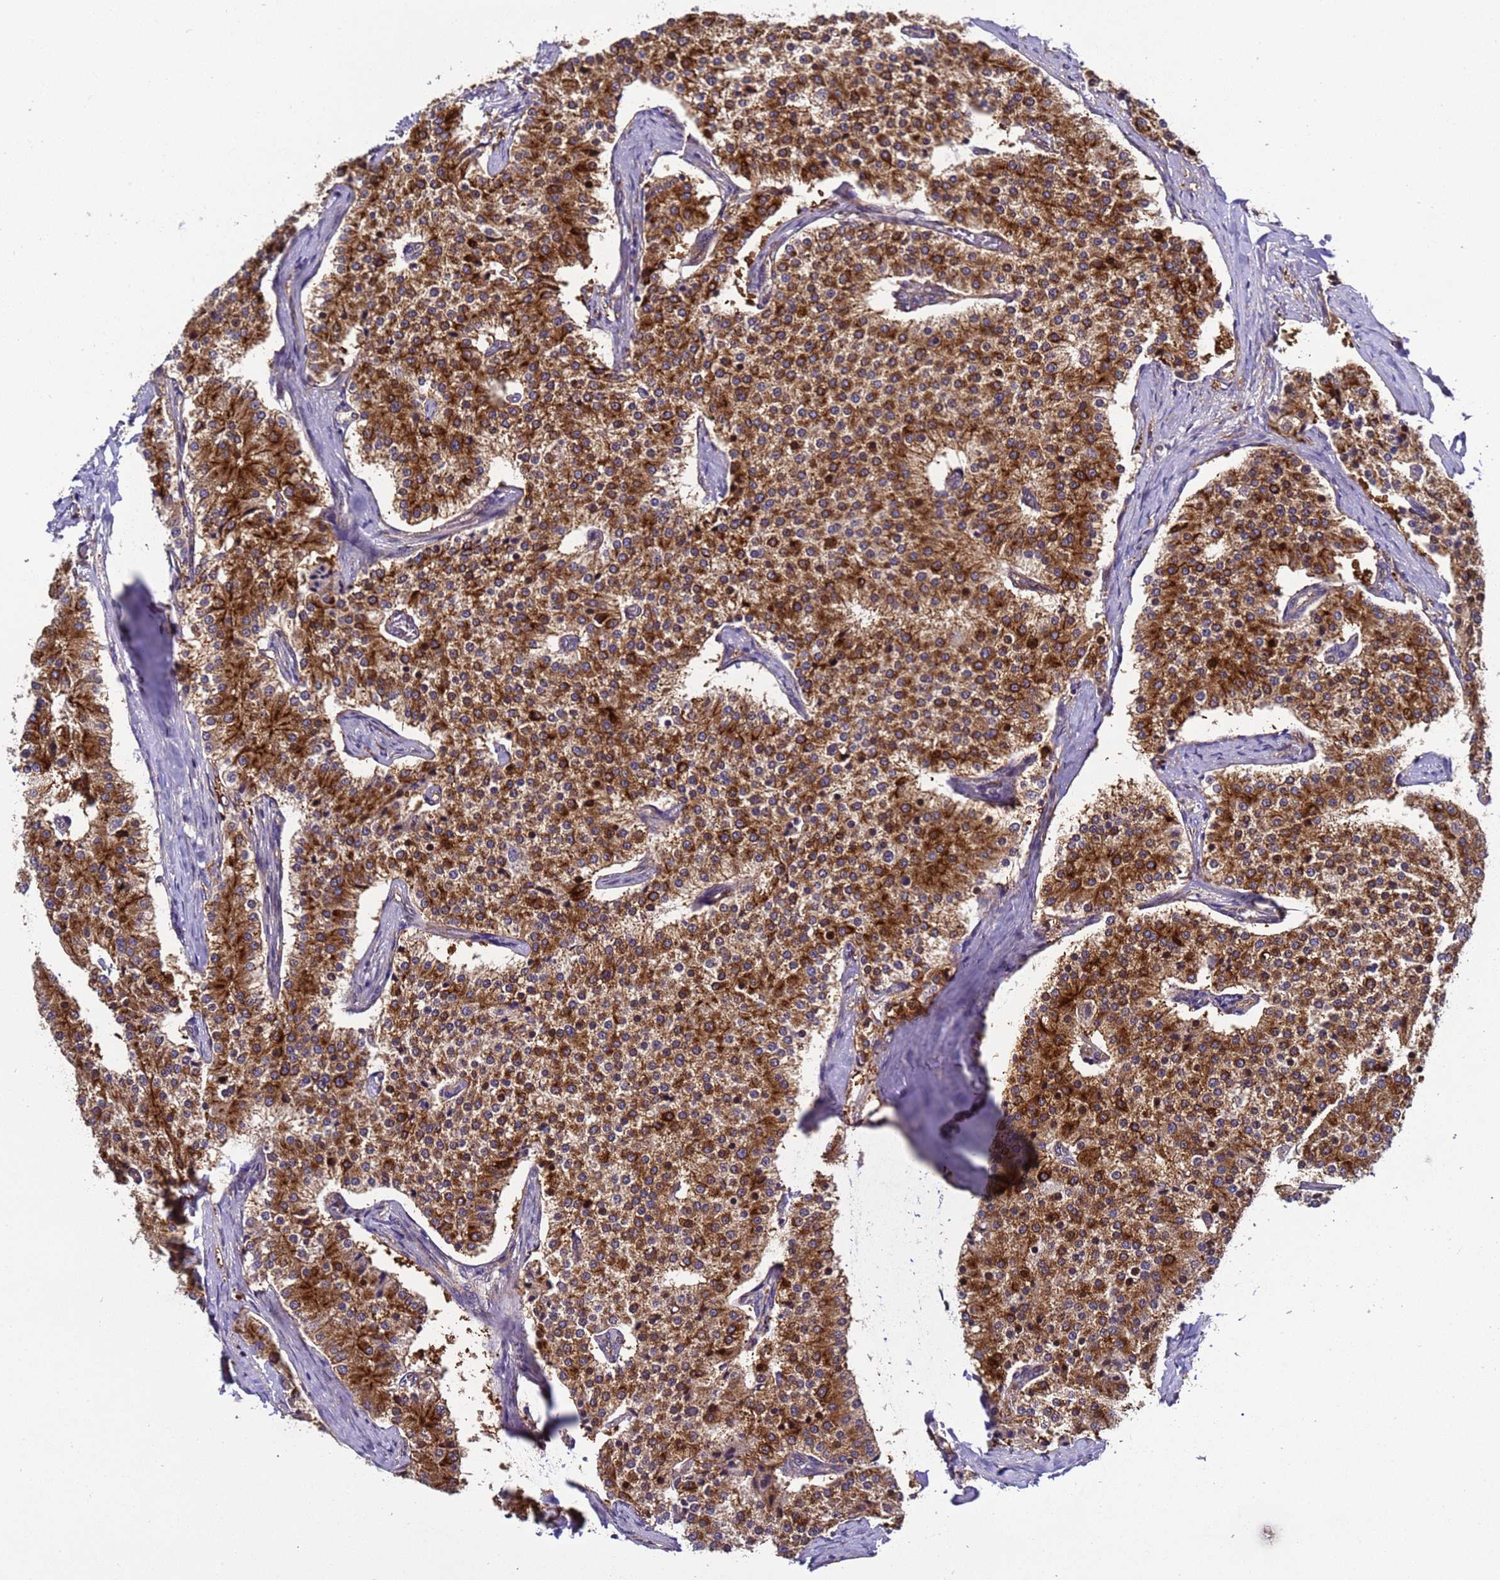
{"staining": {"intensity": "strong", "quantity": ">75%", "location": "cytoplasmic/membranous"}, "tissue": "carcinoid", "cell_type": "Tumor cells", "image_type": "cancer", "snomed": [{"axis": "morphology", "description": "Carcinoid, malignant, NOS"}, {"axis": "topography", "description": "Colon"}], "caption": "A high amount of strong cytoplasmic/membranous positivity is appreciated in approximately >75% of tumor cells in carcinoid (malignant) tissue. (DAB = brown stain, brightfield microscopy at high magnification).", "gene": "MOCS1", "patient": {"sex": "female", "age": 52}}